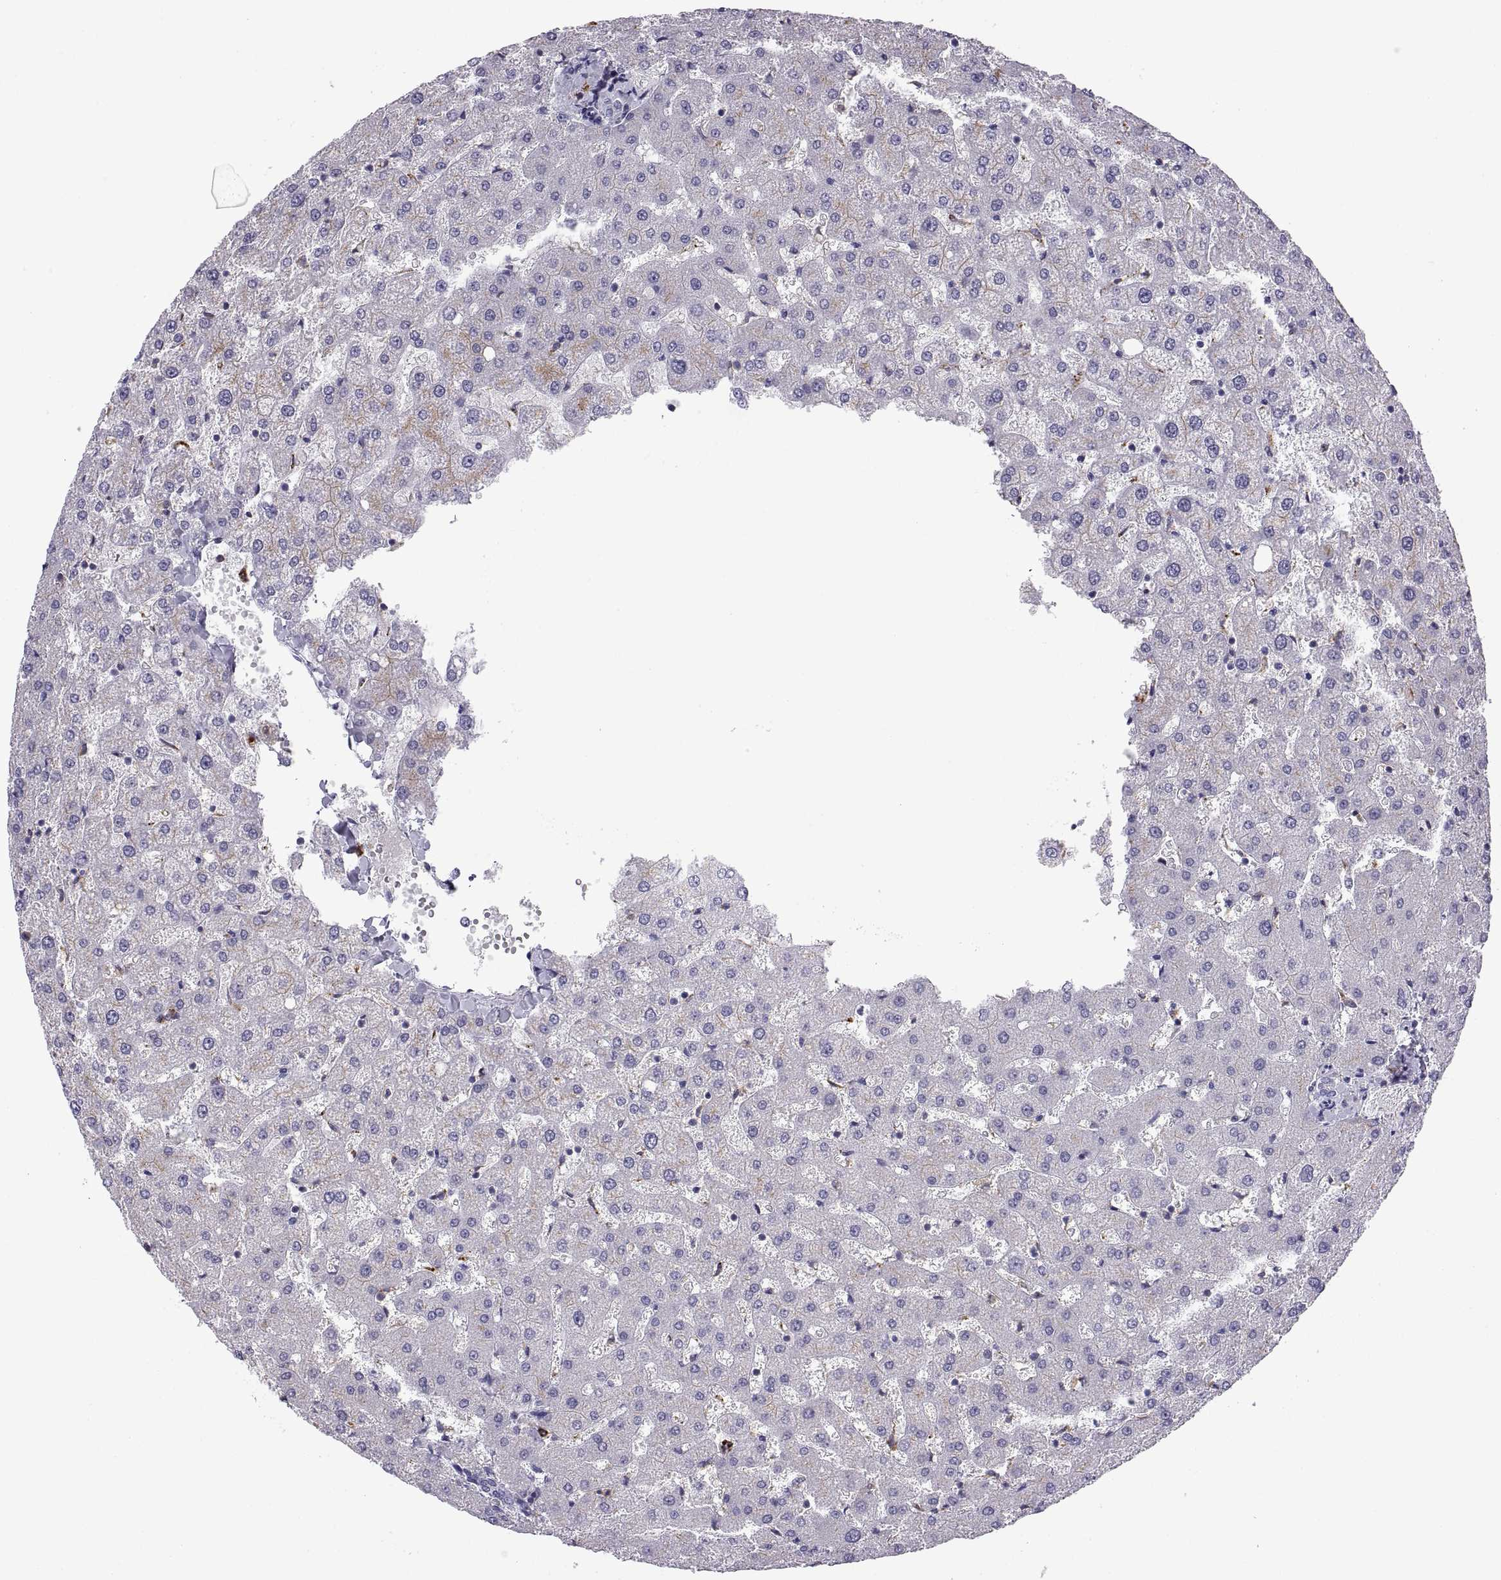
{"staining": {"intensity": "negative", "quantity": "none", "location": "none"}, "tissue": "liver", "cell_type": "Cholangiocytes", "image_type": "normal", "snomed": [{"axis": "morphology", "description": "Normal tissue, NOS"}, {"axis": "topography", "description": "Liver"}], "caption": "DAB immunohistochemical staining of benign liver exhibits no significant expression in cholangiocytes. (Stains: DAB immunohistochemistry (IHC) with hematoxylin counter stain, Microscopy: brightfield microscopy at high magnification).", "gene": "RGS19", "patient": {"sex": "female", "age": 50}}